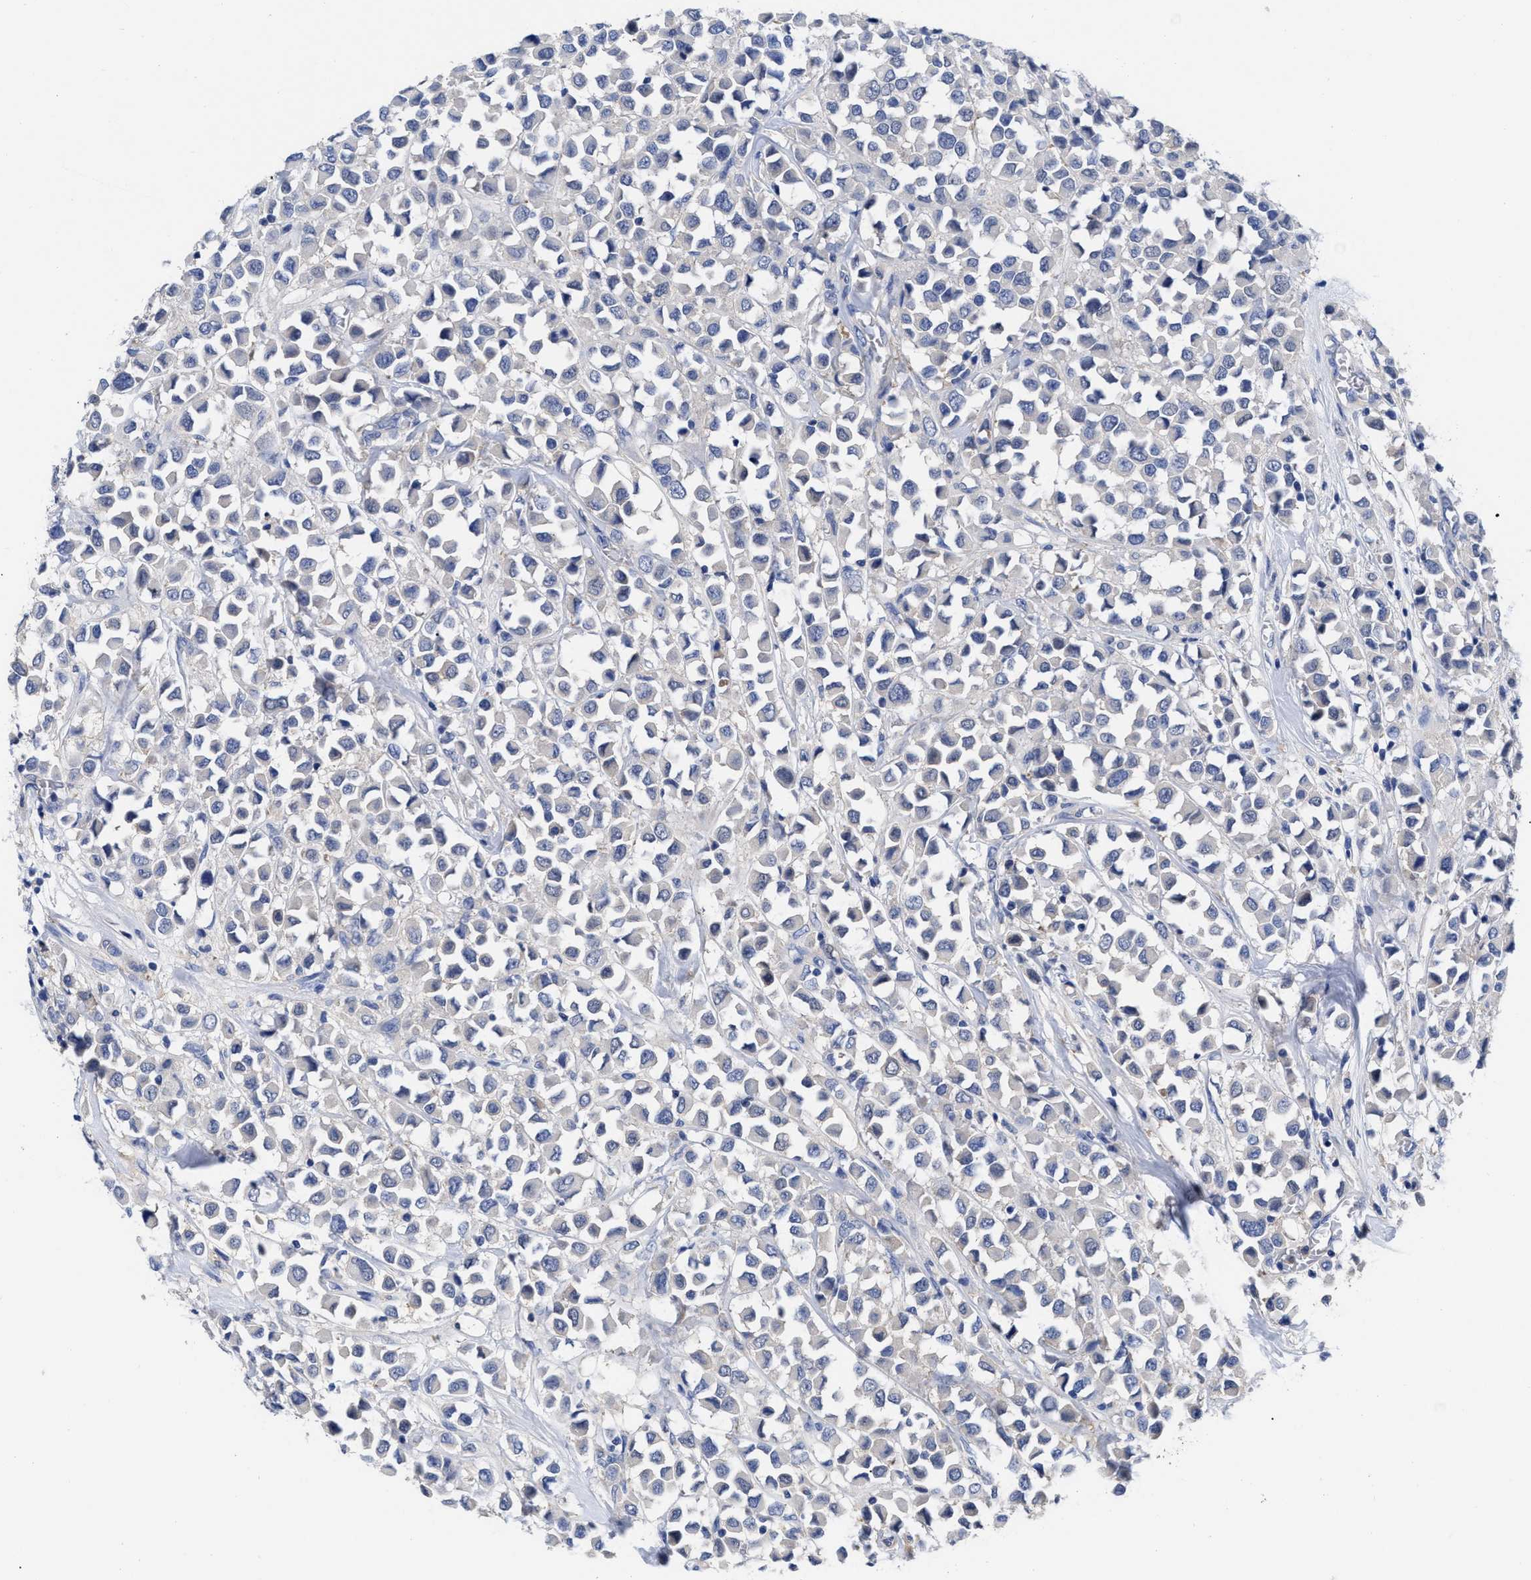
{"staining": {"intensity": "negative", "quantity": "none", "location": "none"}, "tissue": "breast cancer", "cell_type": "Tumor cells", "image_type": "cancer", "snomed": [{"axis": "morphology", "description": "Duct carcinoma"}, {"axis": "topography", "description": "Breast"}], "caption": "The IHC photomicrograph has no significant expression in tumor cells of breast cancer tissue. (Brightfield microscopy of DAB immunohistochemistry at high magnification).", "gene": "RBKS", "patient": {"sex": "female", "age": 61}}